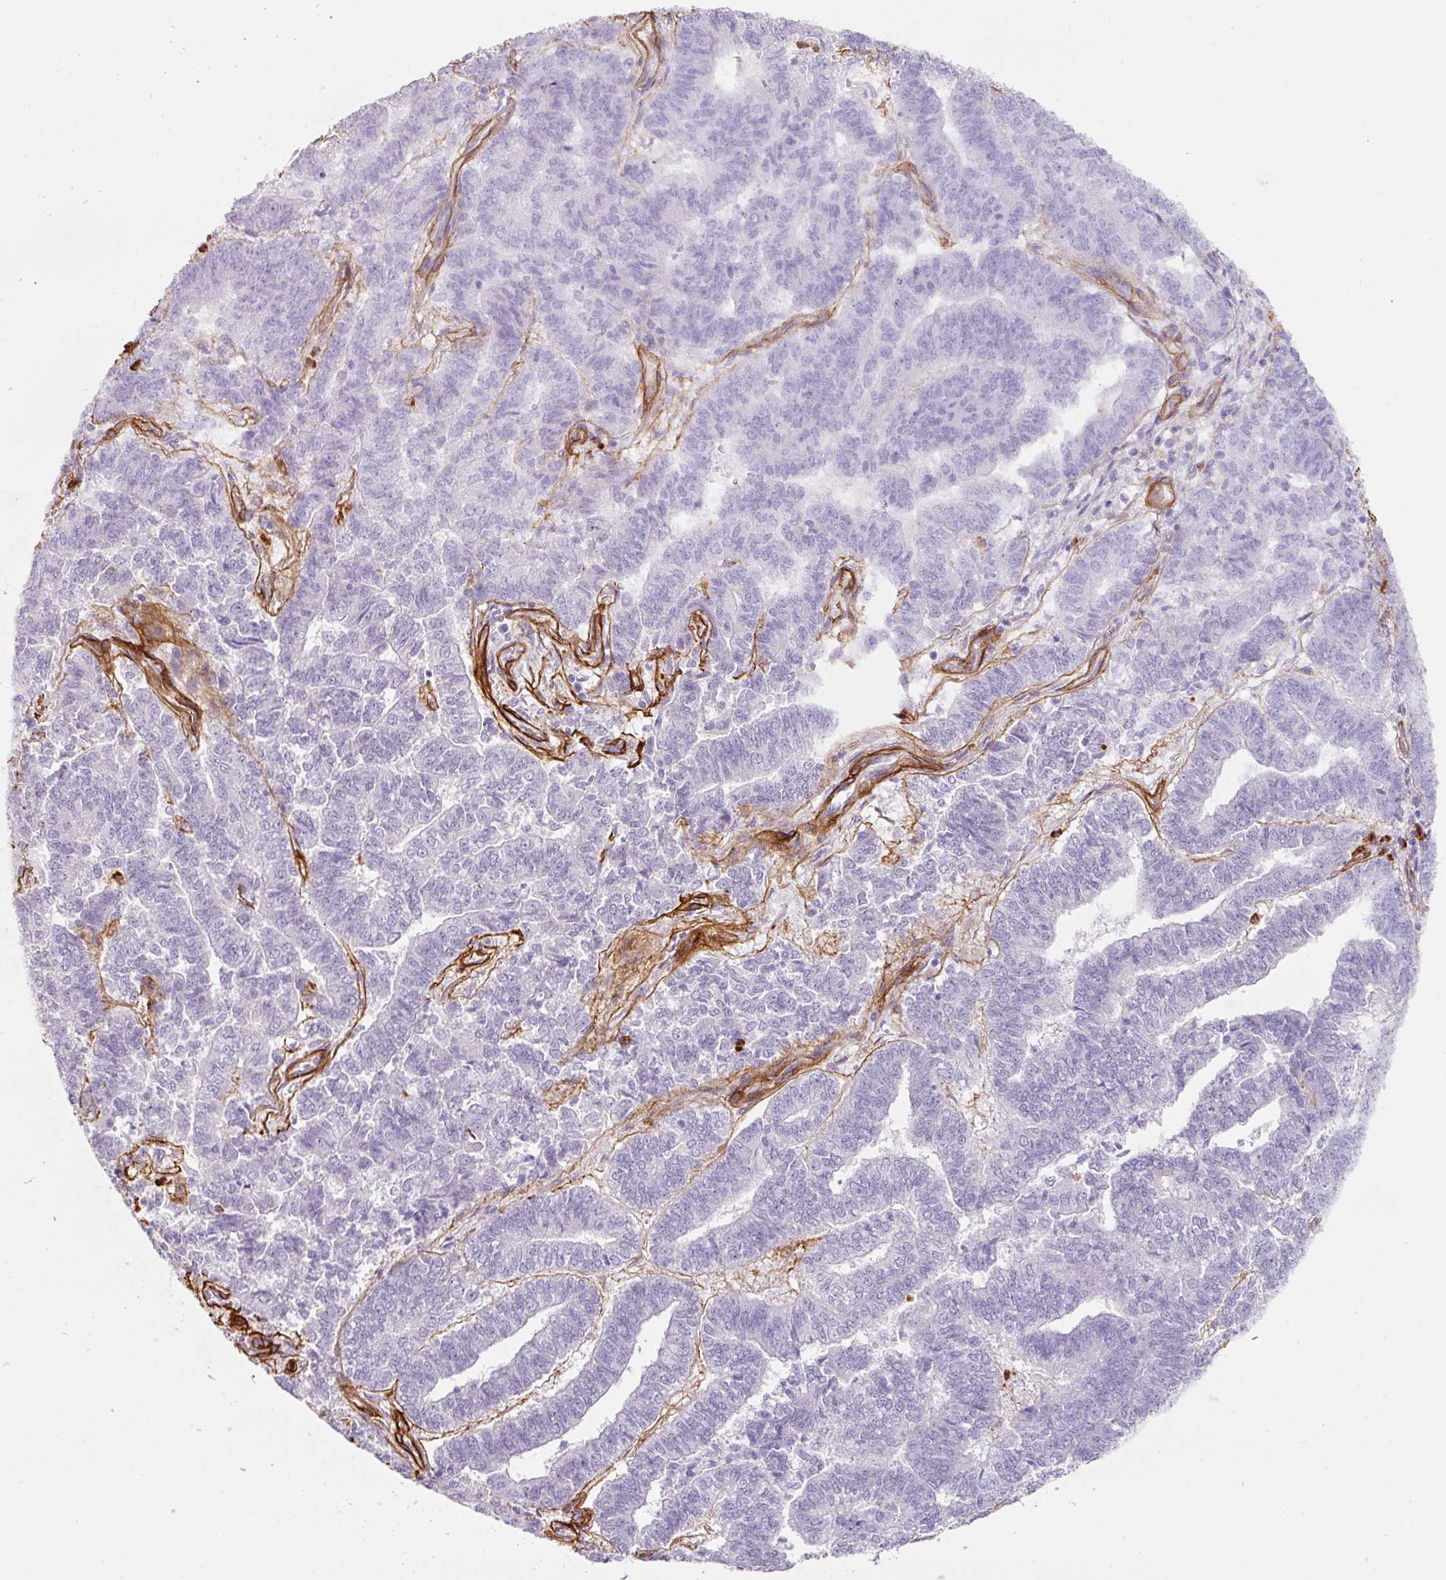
{"staining": {"intensity": "negative", "quantity": "none", "location": "none"}, "tissue": "endometrial cancer", "cell_type": "Tumor cells", "image_type": "cancer", "snomed": [{"axis": "morphology", "description": "Adenocarcinoma, NOS"}, {"axis": "topography", "description": "Endometrium"}], "caption": "Photomicrograph shows no significant protein positivity in tumor cells of endometrial cancer. (Stains: DAB immunohistochemistry with hematoxylin counter stain, Microscopy: brightfield microscopy at high magnification).", "gene": "LOXL4", "patient": {"sex": "female", "age": 72}}